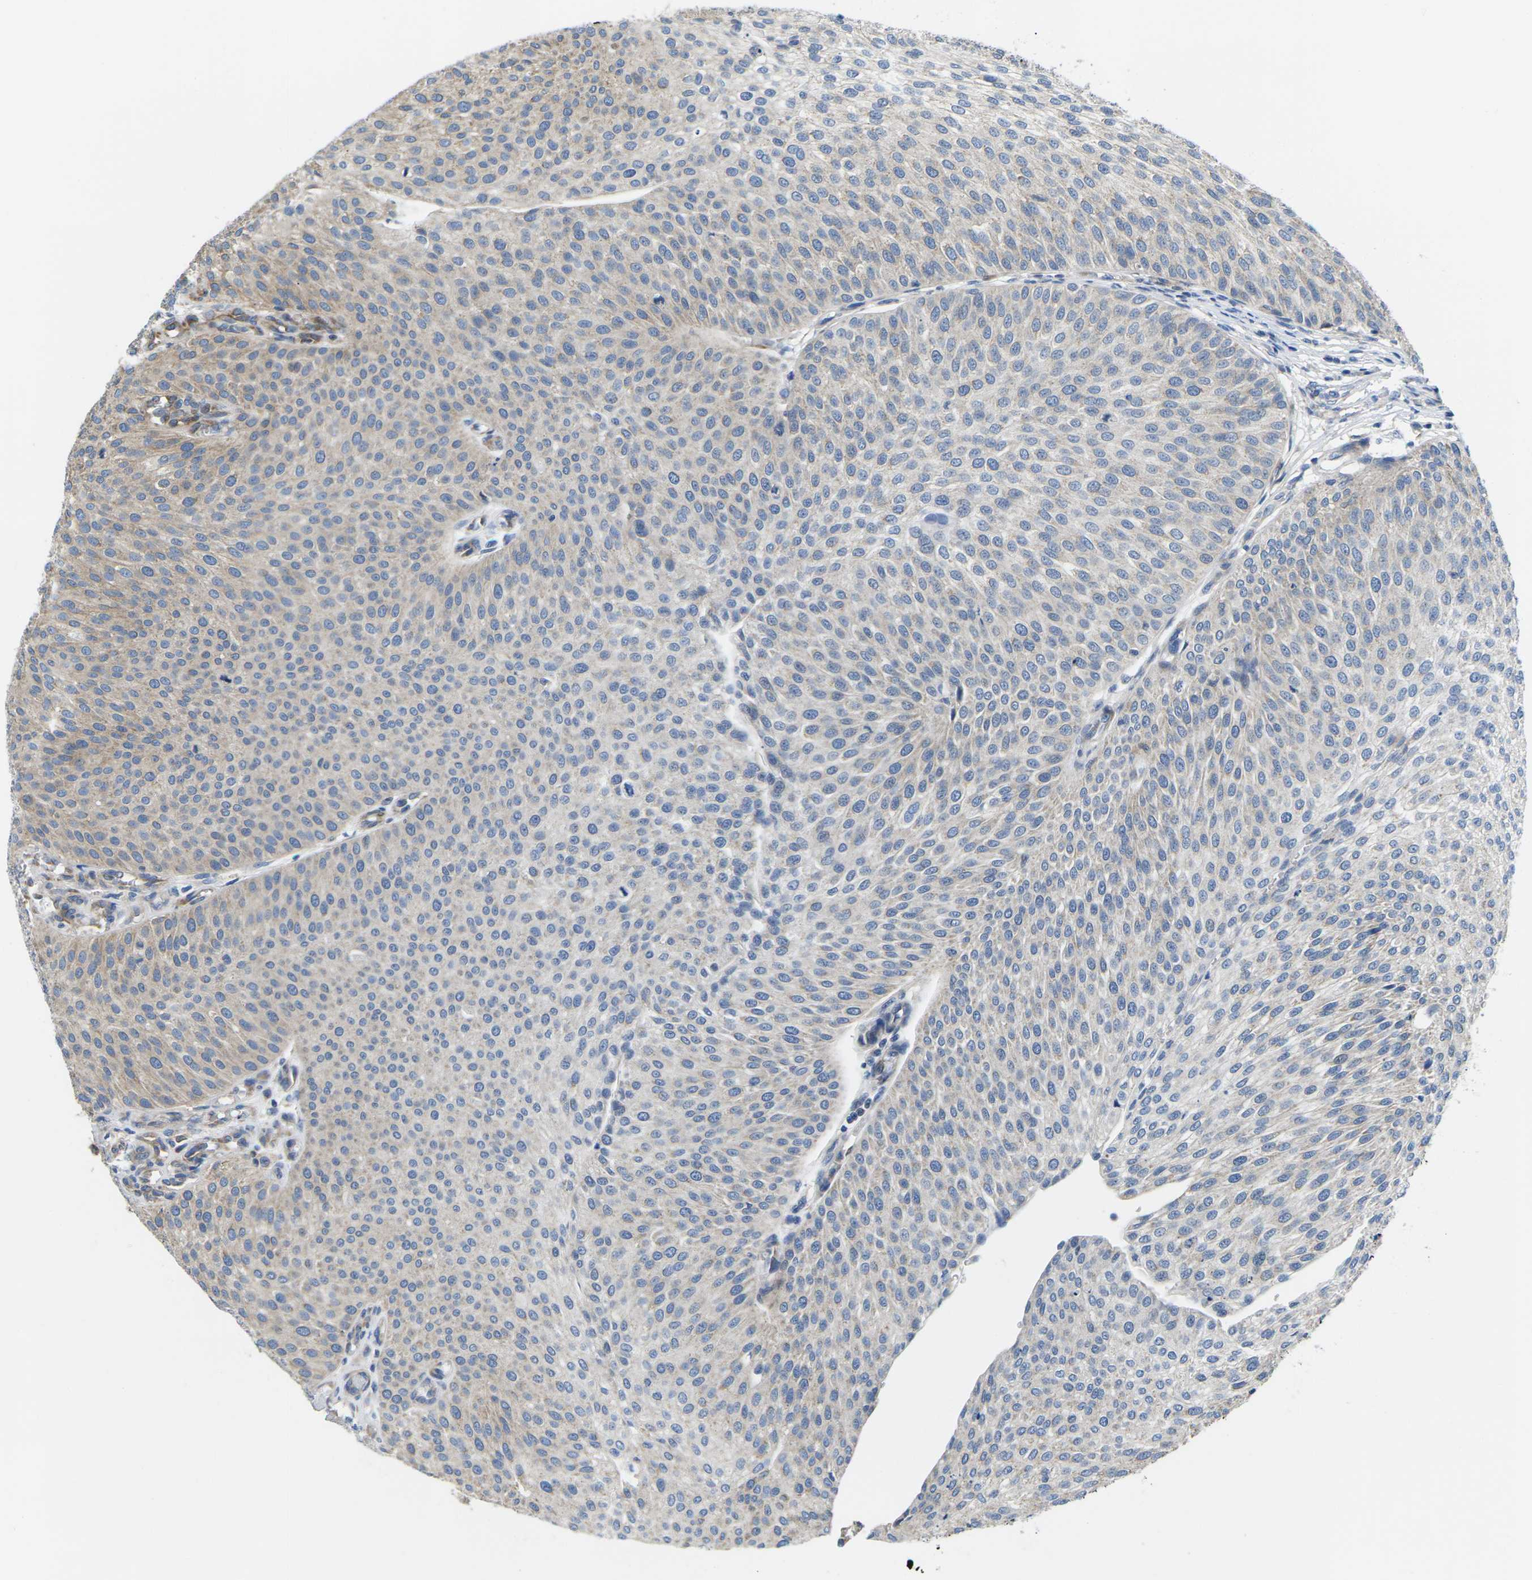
{"staining": {"intensity": "weak", "quantity": "25%-75%", "location": "cytoplasmic/membranous"}, "tissue": "urothelial cancer", "cell_type": "Tumor cells", "image_type": "cancer", "snomed": [{"axis": "morphology", "description": "Urothelial carcinoma, Low grade"}, {"axis": "topography", "description": "Smooth muscle"}, {"axis": "topography", "description": "Urinary bladder"}], "caption": "Urothelial cancer stained with DAB (3,3'-diaminobenzidine) IHC shows low levels of weak cytoplasmic/membranous positivity in approximately 25%-75% of tumor cells.", "gene": "TMEFF2", "patient": {"sex": "male", "age": 60}}